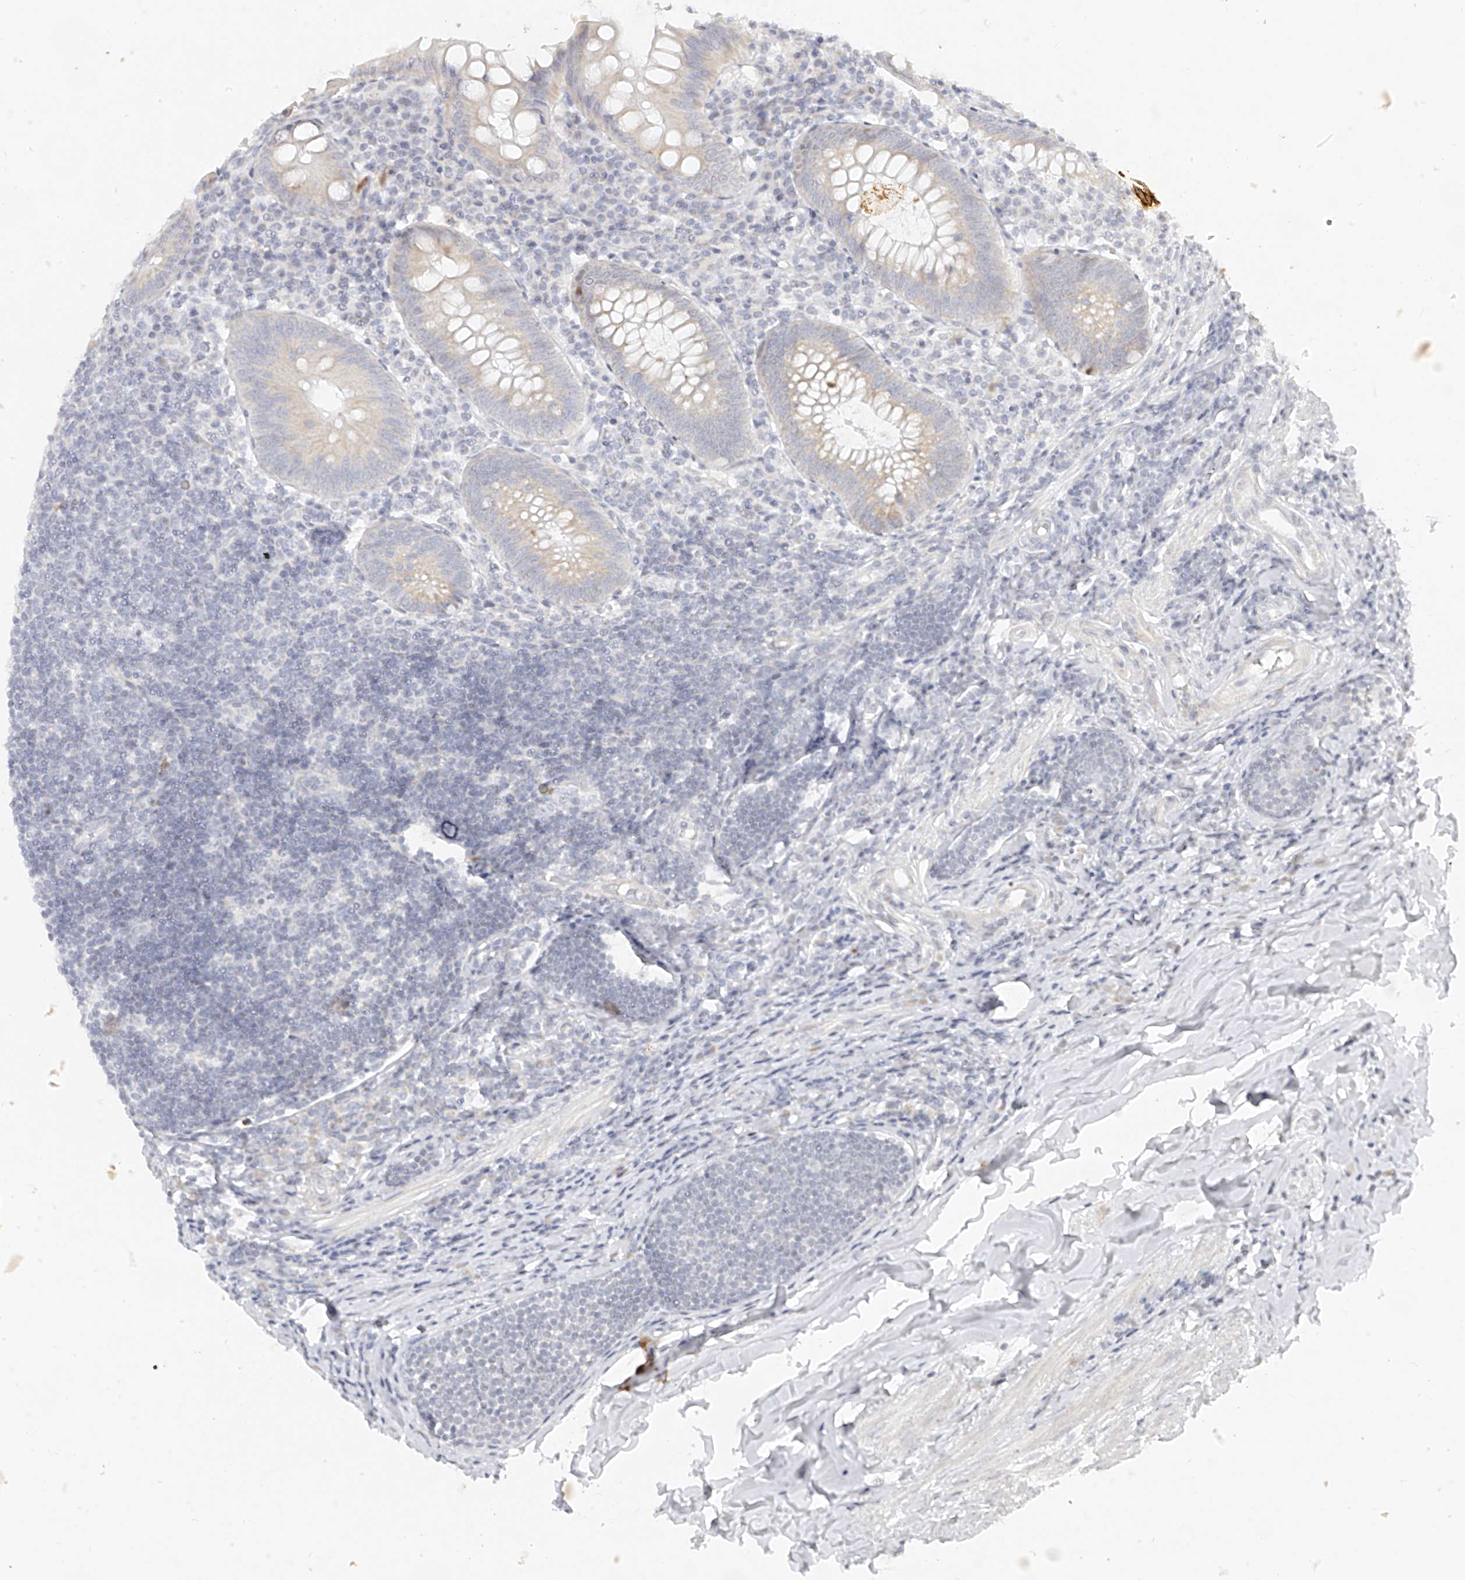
{"staining": {"intensity": "weak", "quantity": "25%-75%", "location": "cytoplasmic/membranous"}, "tissue": "appendix", "cell_type": "Glandular cells", "image_type": "normal", "snomed": [{"axis": "morphology", "description": "Normal tissue, NOS"}, {"axis": "topography", "description": "Appendix"}], "caption": "Immunohistochemistry of normal appendix shows low levels of weak cytoplasmic/membranous positivity in approximately 25%-75% of glandular cells.", "gene": "DYRK1B", "patient": {"sex": "female", "age": 54}}